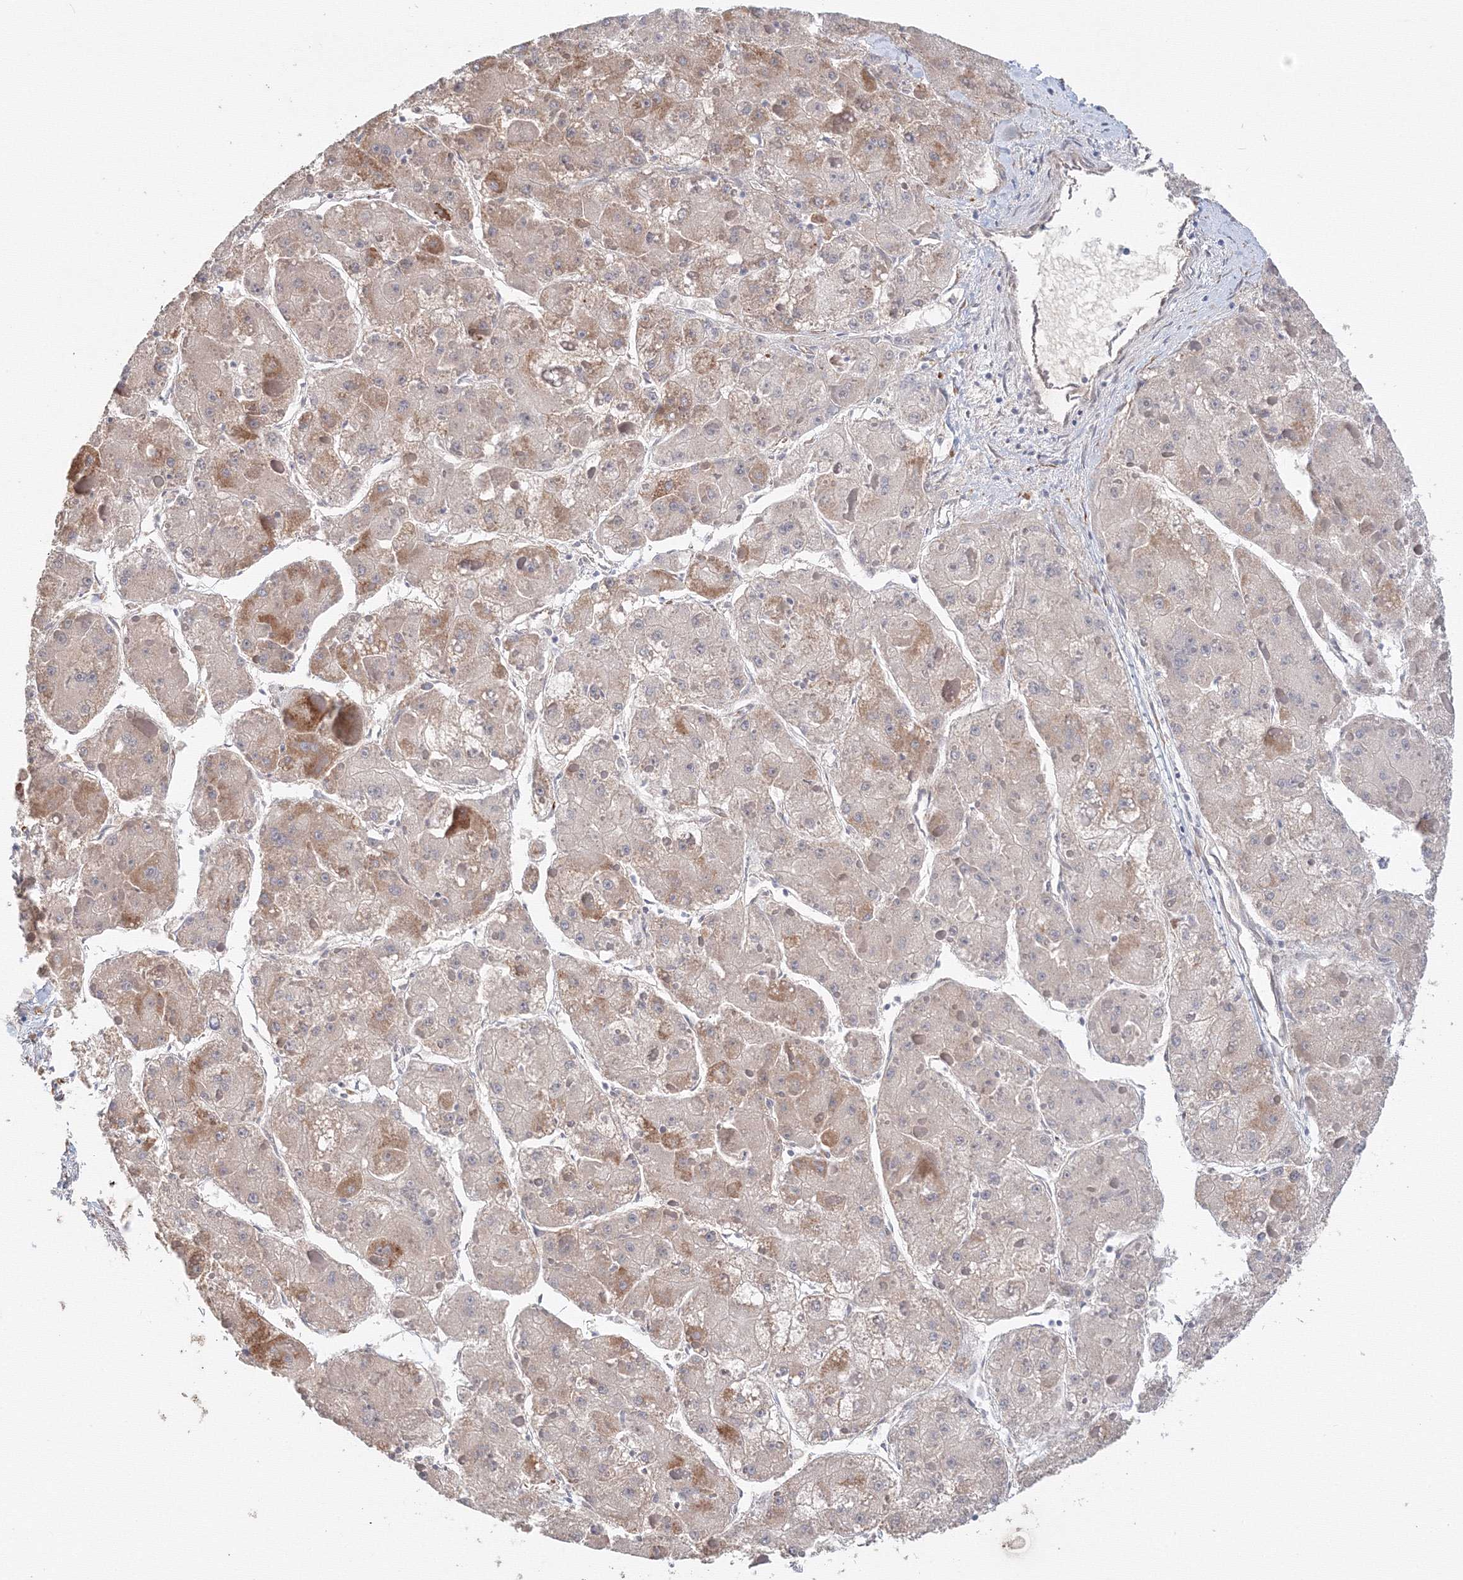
{"staining": {"intensity": "weak", "quantity": "25%-75%", "location": "cytoplasmic/membranous"}, "tissue": "liver cancer", "cell_type": "Tumor cells", "image_type": "cancer", "snomed": [{"axis": "morphology", "description": "Carcinoma, Hepatocellular, NOS"}, {"axis": "topography", "description": "Liver"}], "caption": "Protein expression analysis of human liver cancer reveals weak cytoplasmic/membranous positivity in approximately 25%-75% of tumor cells.", "gene": "DHRS12", "patient": {"sex": "female", "age": 73}}